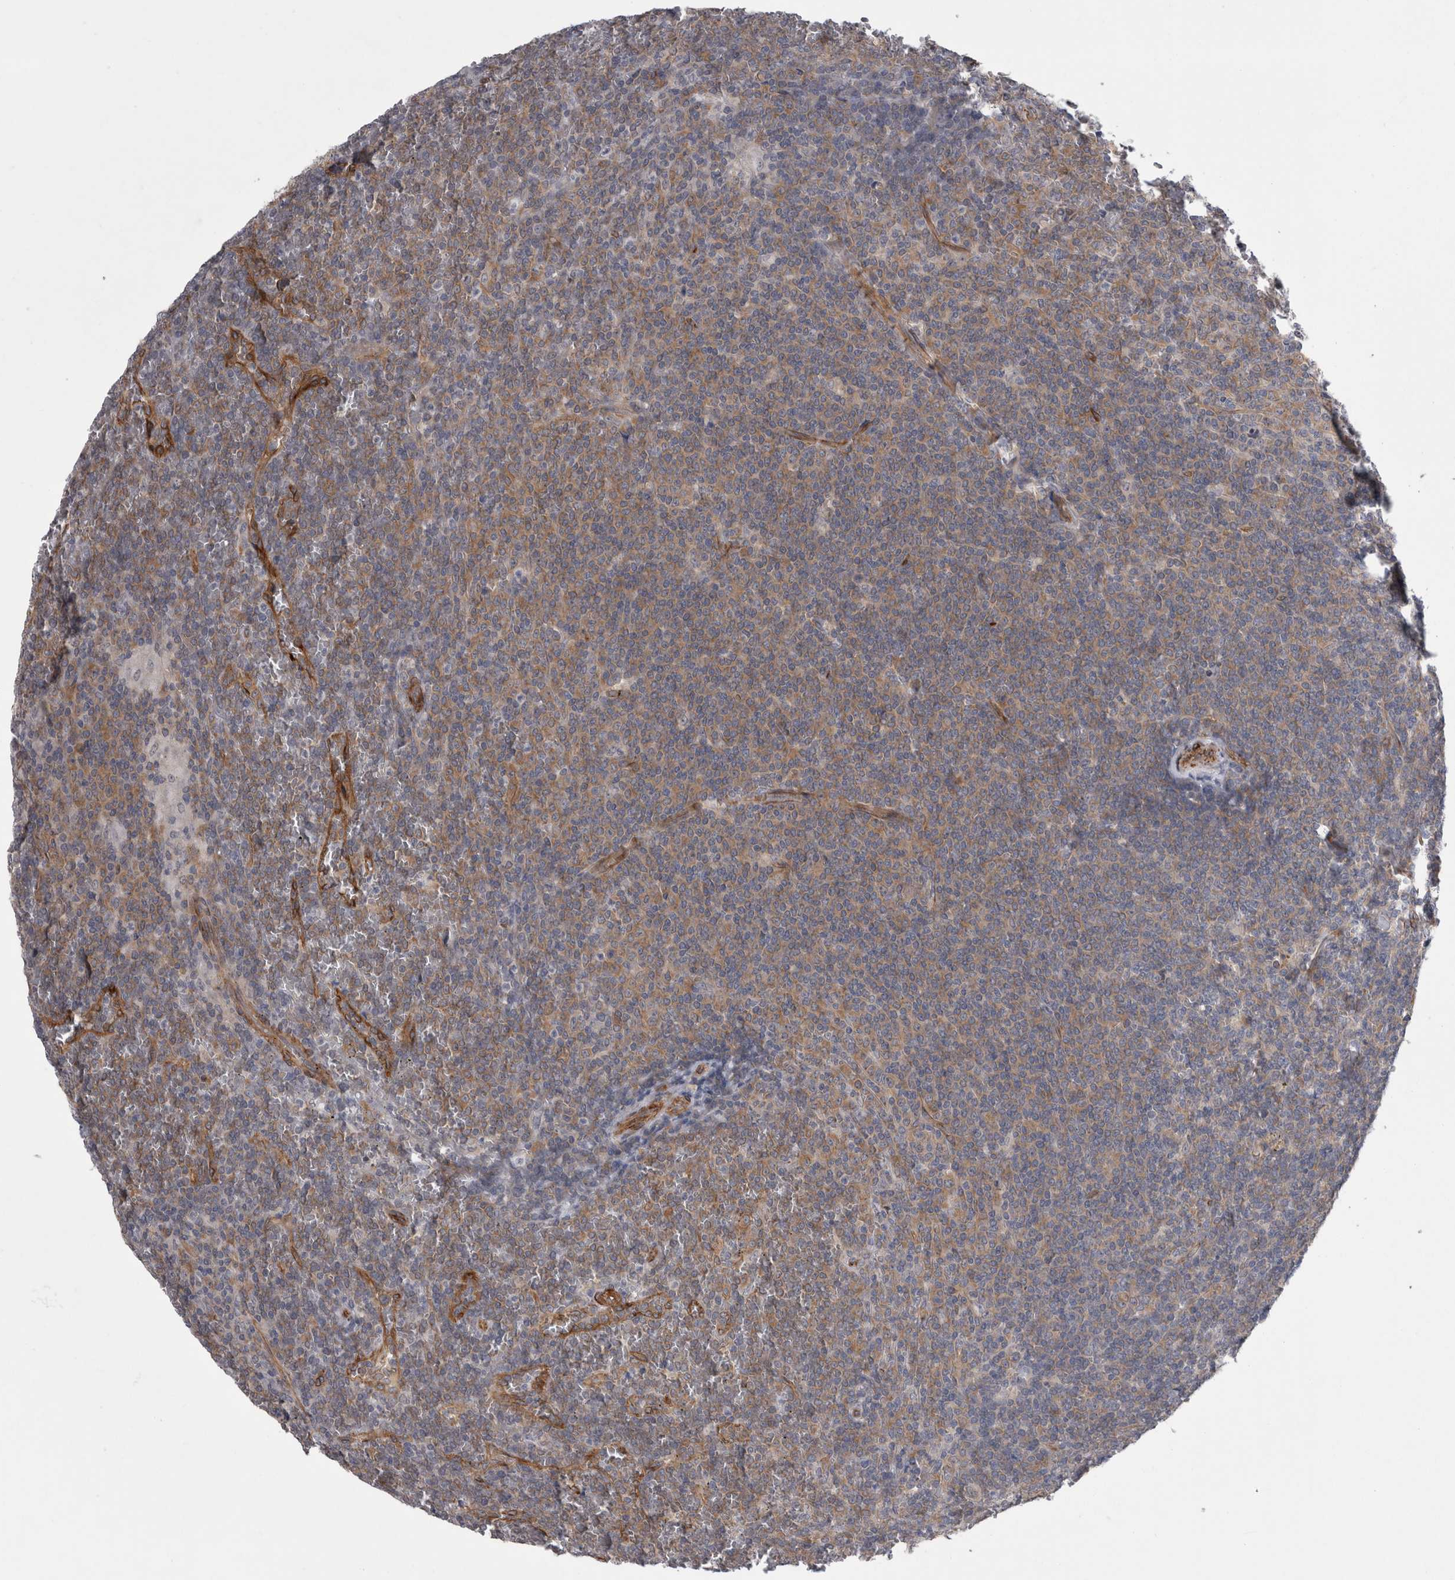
{"staining": {"intensity": "moderate", "quantity": "25%-75%", "location": "cytoplasmic/membranous"}, "tissue": "lymphoma", "cell_type": "Tumor cells", "image_type": "cancer", "snomed": [{"axis": "morphology", "description": "Malignant lymphoma, non-Hodgkin's type, Low grade"}, {"axis": "topography", "description": "Spleen"}], "caption": "Immunohistochemistry of lymphoma displays medium levels of moderate cytoplasmic/membranous staining in about 25%-75% of tumor cells.", "gene": "DDX6", "patient": {"sex": "female", "age": 19}}